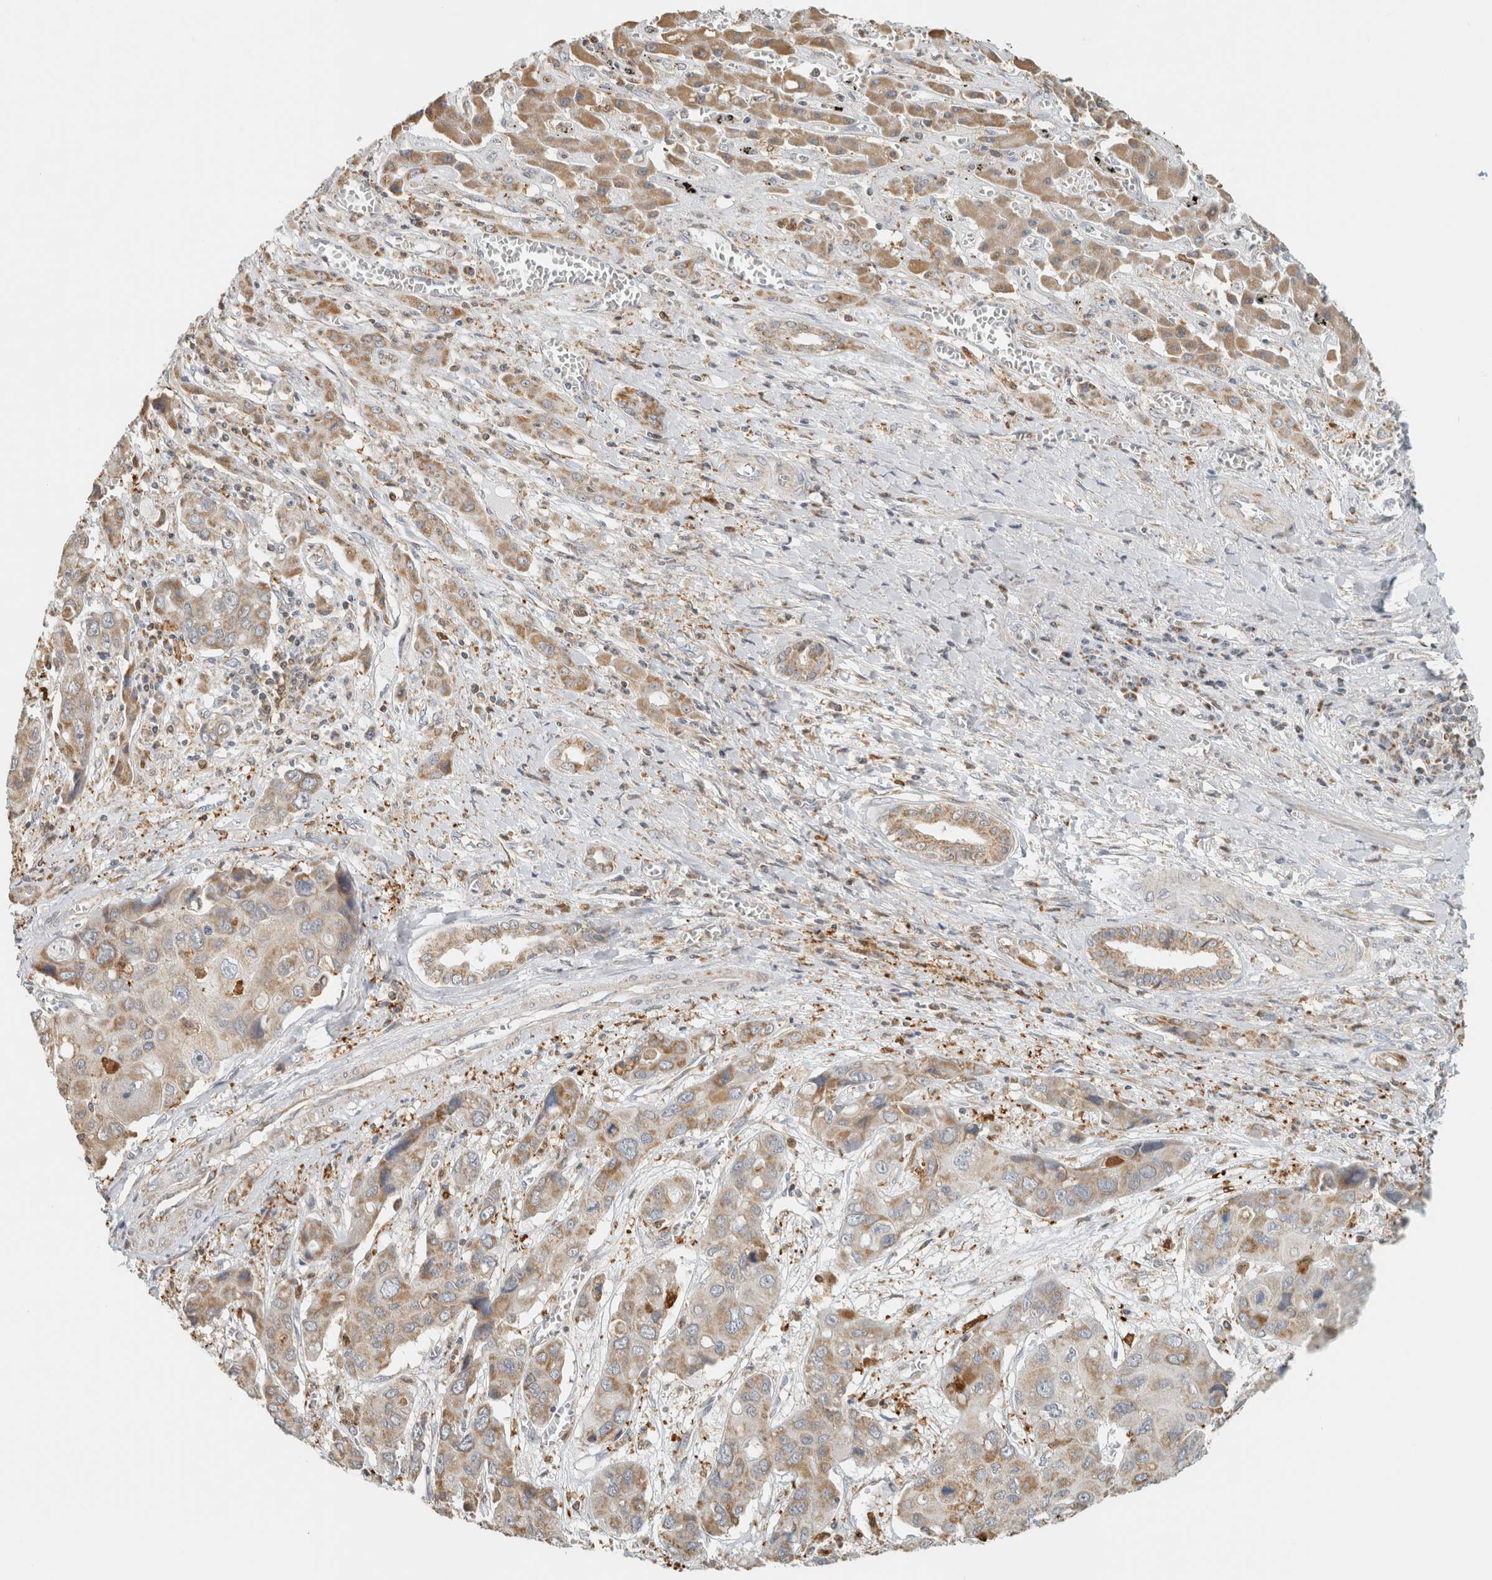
{"staining": {"intensity": "weak", "quantity": ">75%", "location": "cytoplasmic/membranous"}, "tissue": "liver cancer", "cell_type": "Tumor cells", "image_type": "cancer", "snomed": [{"axis": "morphology", "description": "Cholangiocarcinoma"}, {"axis": "topography", "description": "Liver"}], "caption": "Immunohistochemistry (IHC) of human liver cancer (cholangiocarcinoma) exhibits low levels of weak cytoplasmic/membranous expression in approximately >75% of tumor cells.", "gene": "CAPG", "patient": {"sex": "male", "age": 67}}